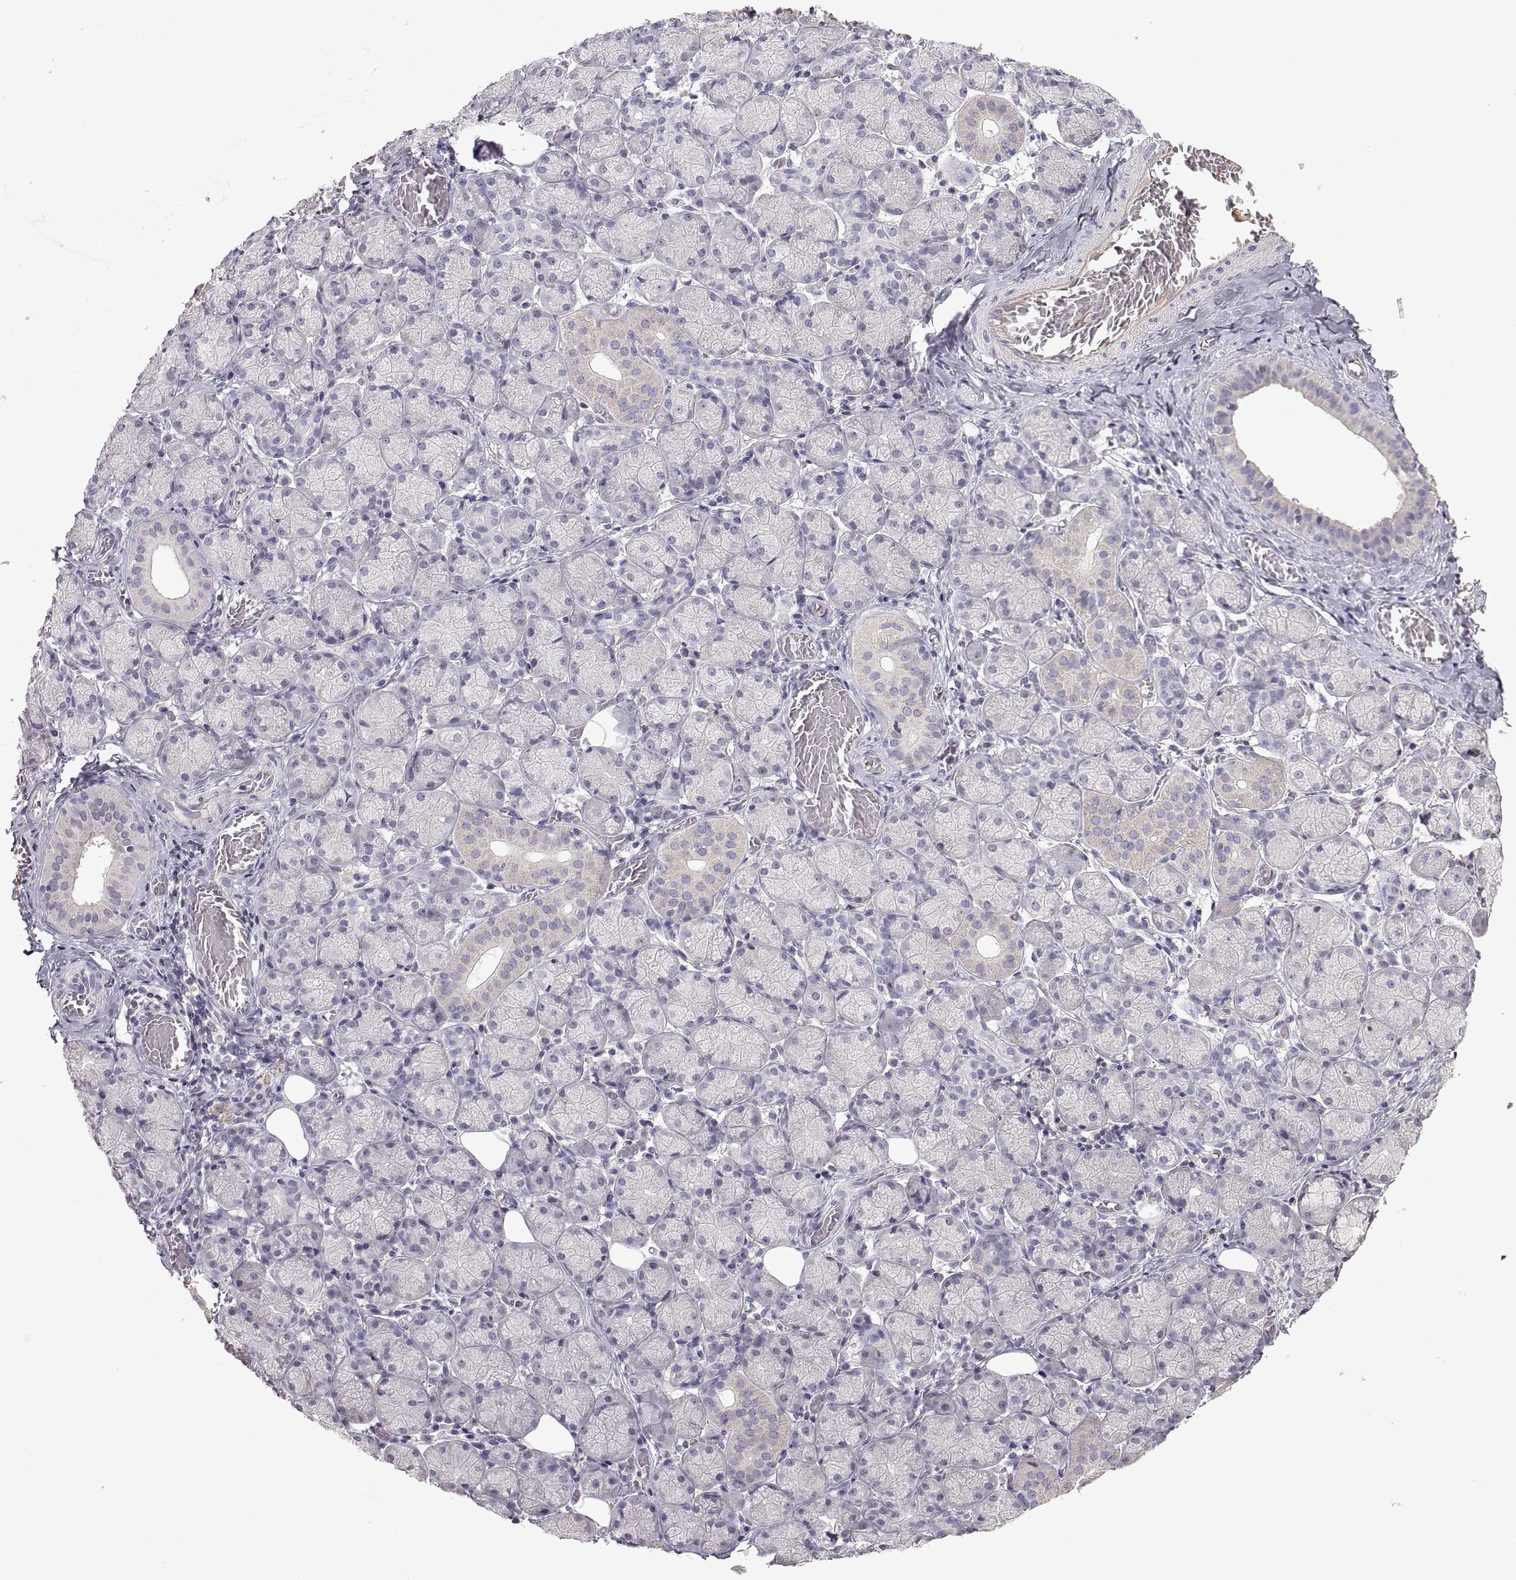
{"staining": {"intensity": "negative", "quantity": "none", "location": "none"}, "tissue": "salivary gland", "cell_type": "Glandular cells", "image_type": "normal", "snomed": [{"axis": "morphology", "description": "Normal tissue, NOS"}, {"axis": "topography", "description": "Salivary gland"}, {"axis": "topography", "description": "Peripheral nerve tissue"}], "caption": "Immunohistochemistry of unremarkable salivary gland reveals no positivity in glandular cells. Brightfield microscopy of immunohistochemistry (IHC) stained with DAB (3,3'-diaminobenzidine) (brown) and hematoxylin (blue), captured at high magnification.", "gene": "ADAM11", "patient": {"sex": "female", "age": 24}}